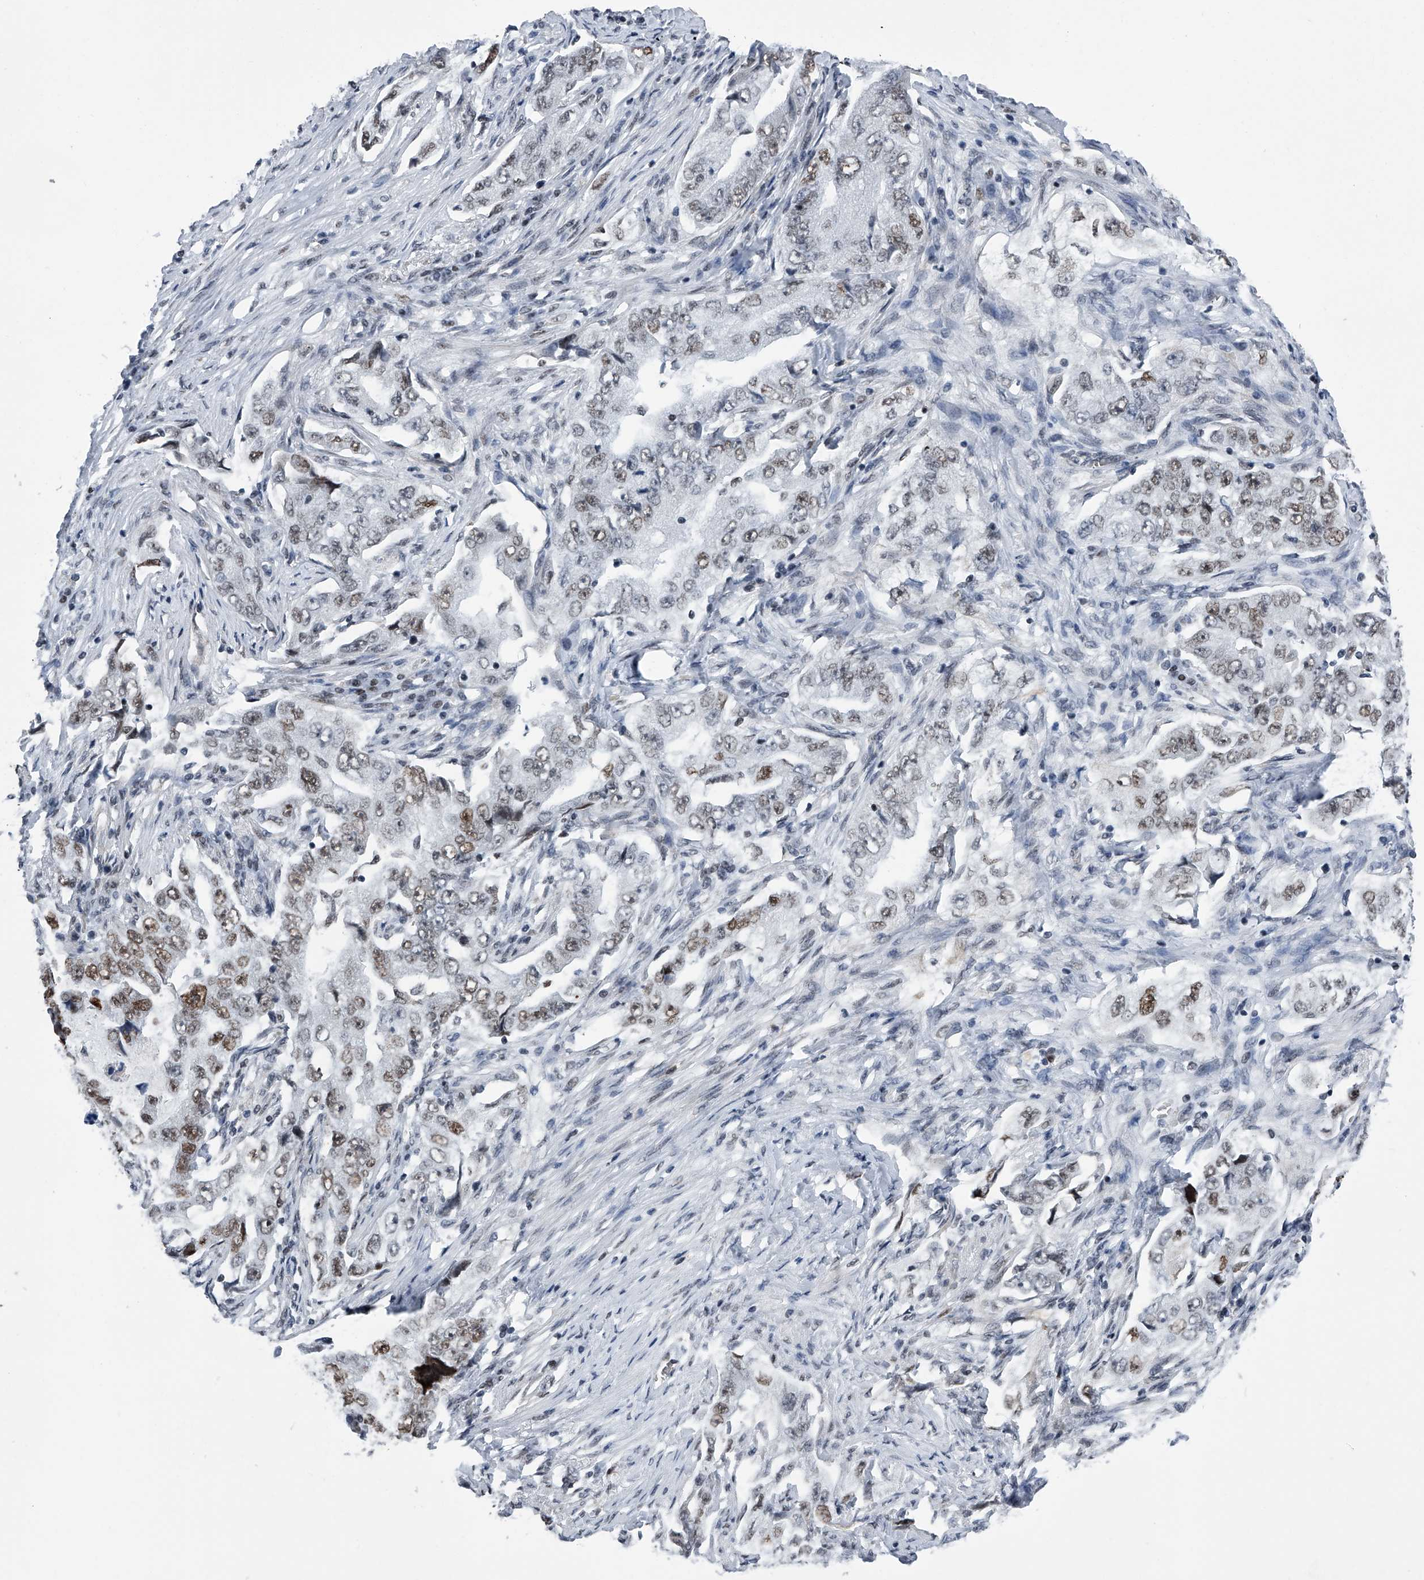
{"staining": {"intensity": "weak", "quantity": ">75%", "location": "nuclear"}, "tissue": "lung cancer", "cell_type": "Tumor cells", "image_type": "cancer", "snomed": [{"axis": "morphology", "description": "Adenocarcinoma, NOS"}, {"axis": "topography", "description": "Lung"}], "caption": "IHC staining of adenocarcinoma (lung), which shows low levels of weak nuclear positivity in about >75% of tumor cells indicating weak nuclear protein positivity. The staining was performed using DAB (3,3'-diaminobenzidine) (brown) for protein detection and nuclei were counterstained in hematoxylin (blue).", "gene": "SIM2", "patient": {"sex": "female", "age": 51}}